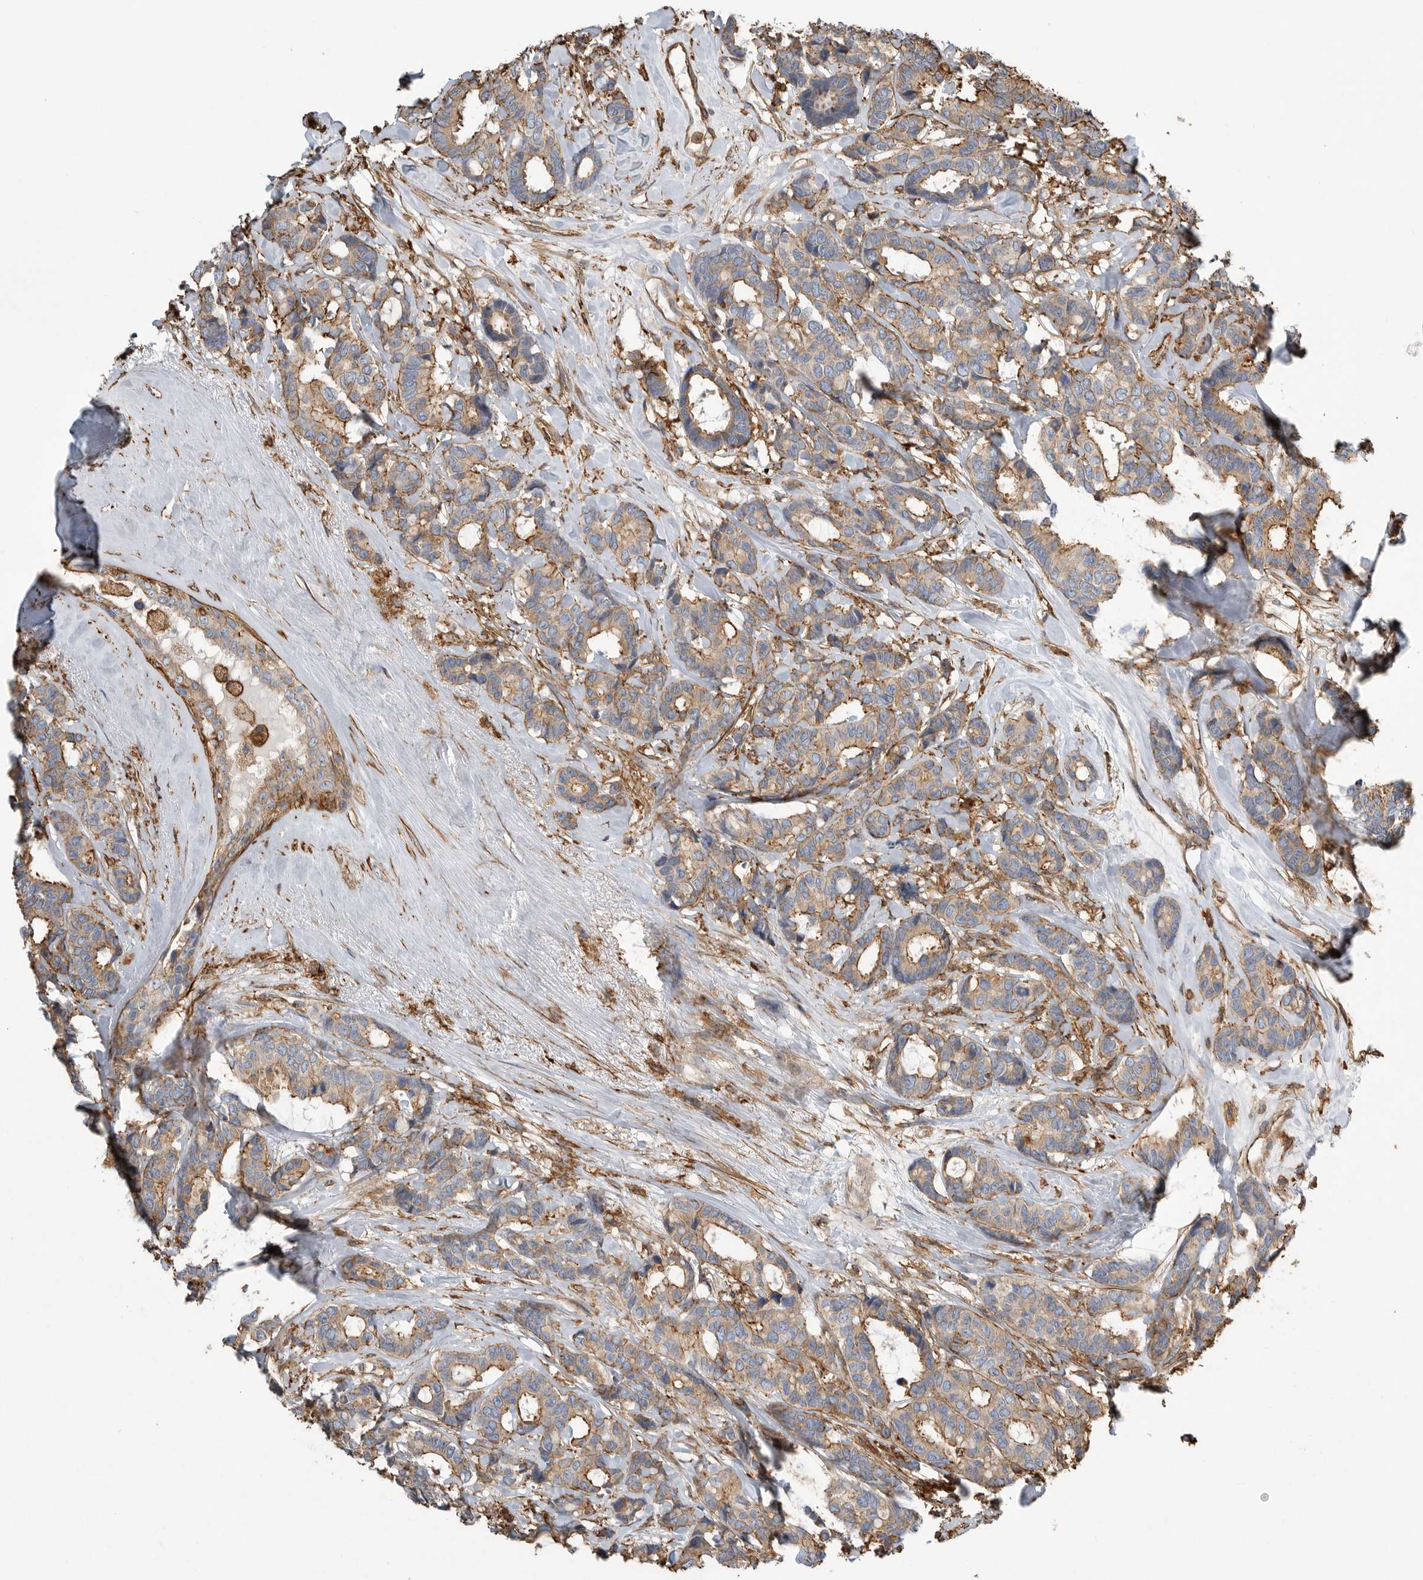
{"staining": {"intensity": "moderate", "quantity": "25%-75%", "location": "cytoplasmic/membranous"}, "tissue": "breast cancer", "cell_type": "Tumor cells", "image_type": "cancer", "snomed": [{"axis": "morphology", "description": "Duct carcinoma"}, {"axis": "topography", "description": "Breast"}], "caption": "Breast invasive ductal carcinoma stained with DAB (3,3'-diaminobenzidine) immunohistochemistry (IHC) shows medium levels of moderate cytoplasmic/membranous positivity in approximately 25%-75% of tumor cells.", "gene": "GPER1", "patient": {"sex": "female", "age": 87}}